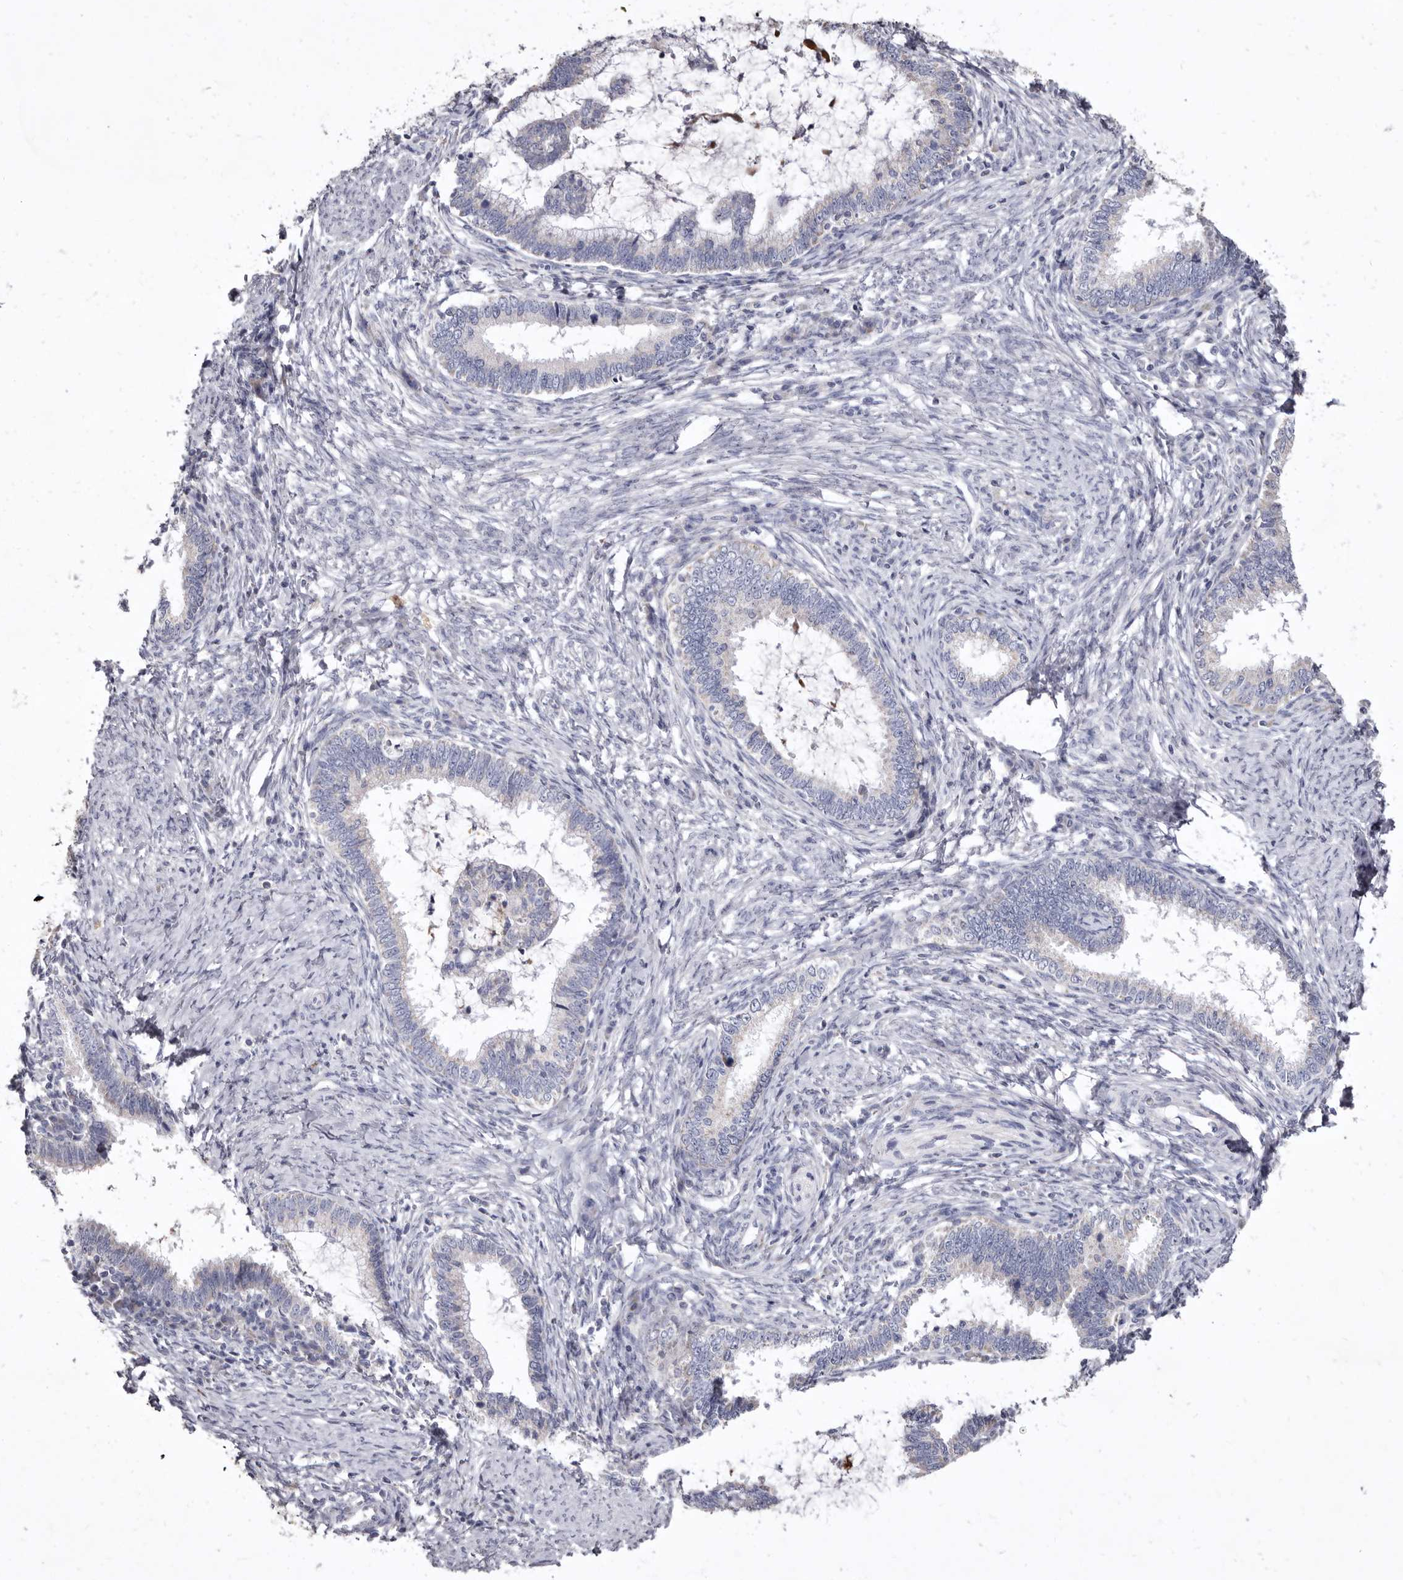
{"staining": {"intensity": "negative", "quantity": "none", "location": "none"}, "tissue": "cervical cancer", "cell_type": "Tumor cells", "image_type": "cancer", "snomed": [{"axis": "morphology", "description": "Adenocarcinoma, NOS"}, {"axis": "topography", "description": "Cervix"}], "caption": "Tumor cells show no significant protein positivity in adenocarcinoma (cervical).", "gene": "CYP2E1", "patient": {"sex": "female", "age": 36}}